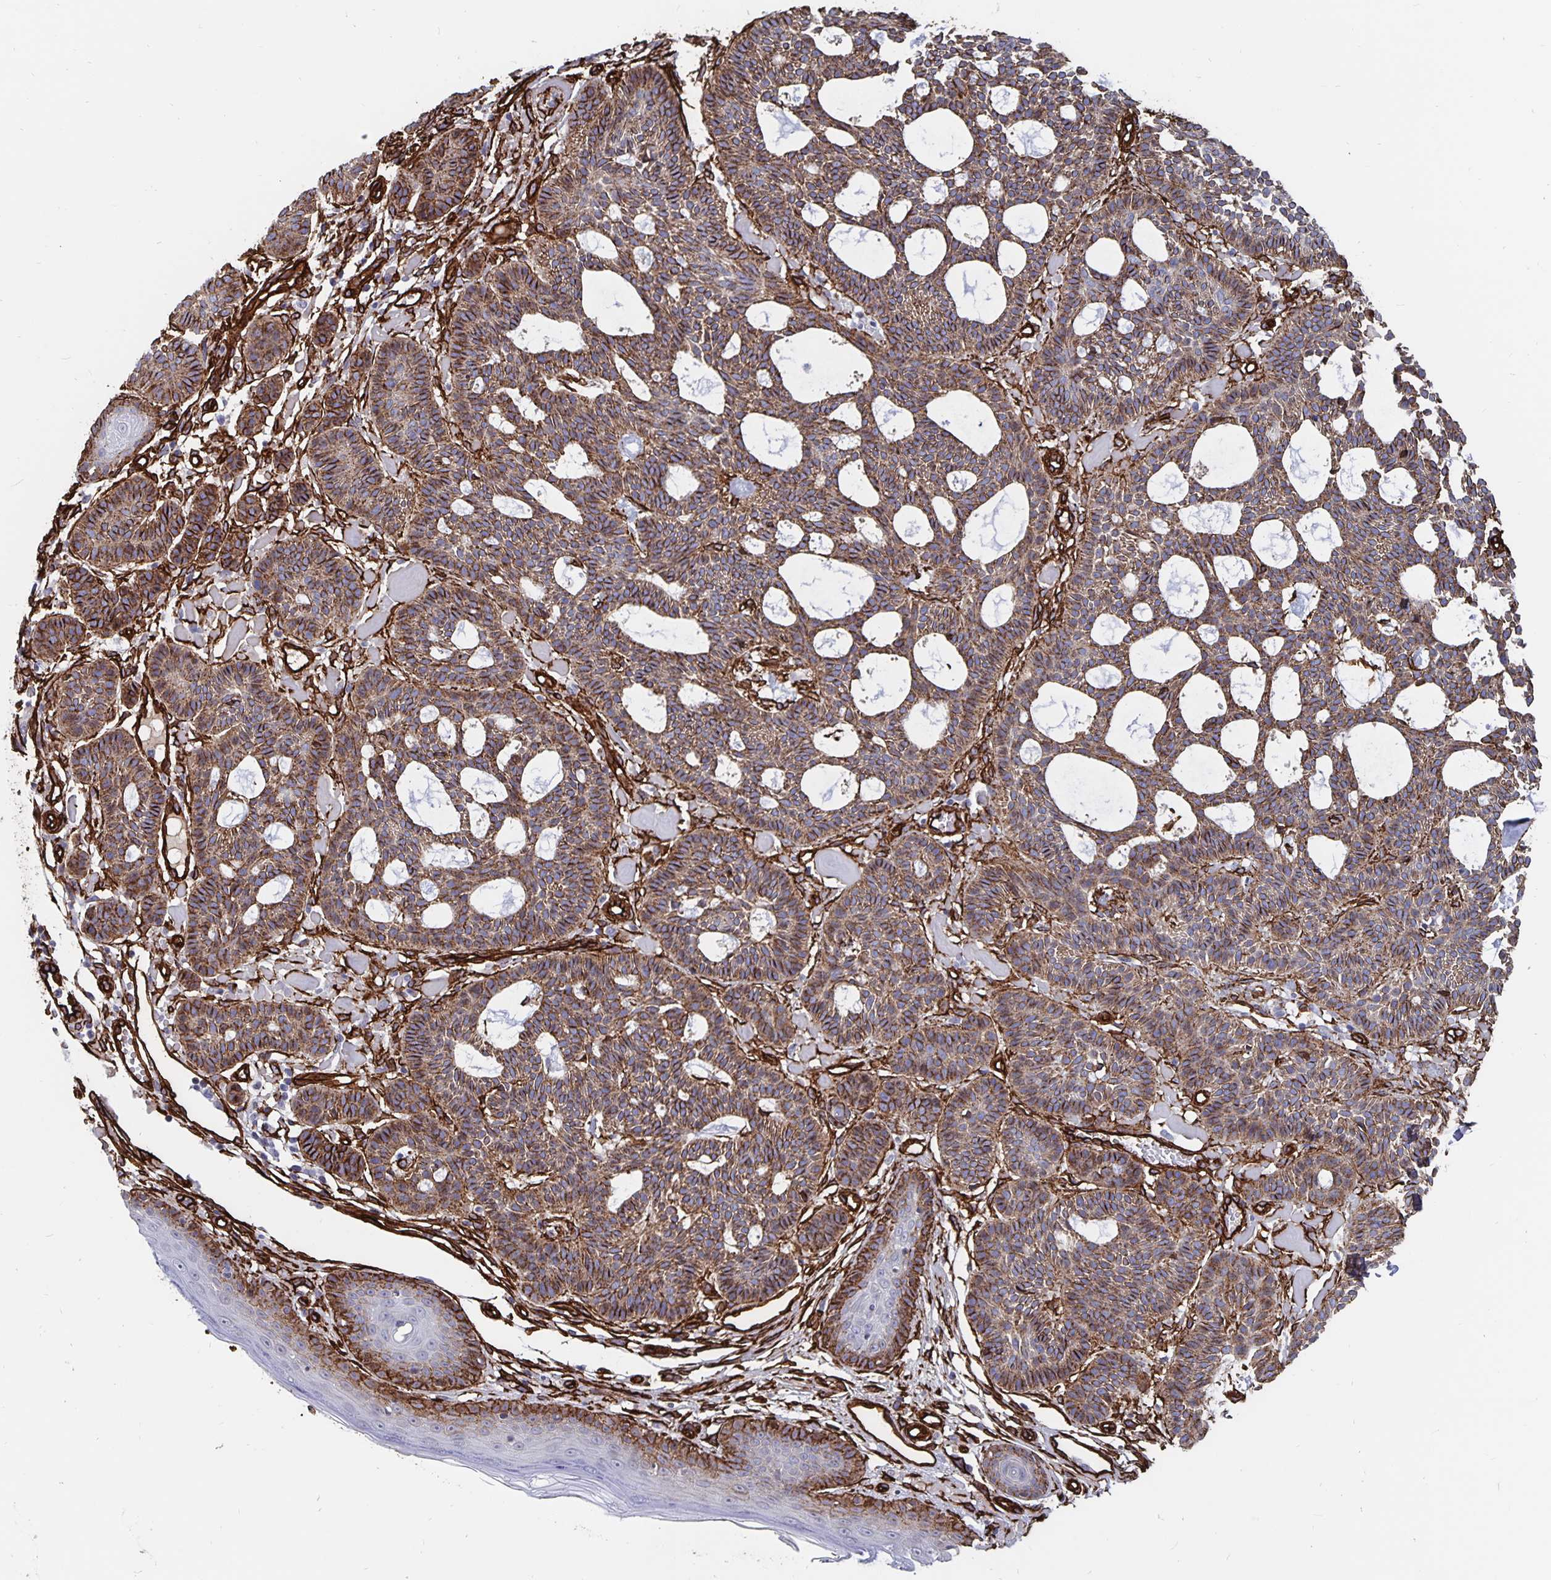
{"staining": {"intensity": "moderate", "quantity": ">75%", "location": "cytoplasmic/membranous"}, "tissue": "skin cancer", "cell_type": "Tumor cells", "image_type": "cancer", "snomed": [{"axis": "morphology", "description": "Basal cell carcinoma"}, {"axis": "topography", "description": "Skin"}], "caption": "The immunohistochemical stain labels moderate cytoplasmic/membranous positivity in tumor cells of basal cell carcinoma (skin) tissue. (Brightfield microscopy of DAB IHC at high magnification).", "gene": "DCHS2", "patient": {"sex": "male", "age": 85}}